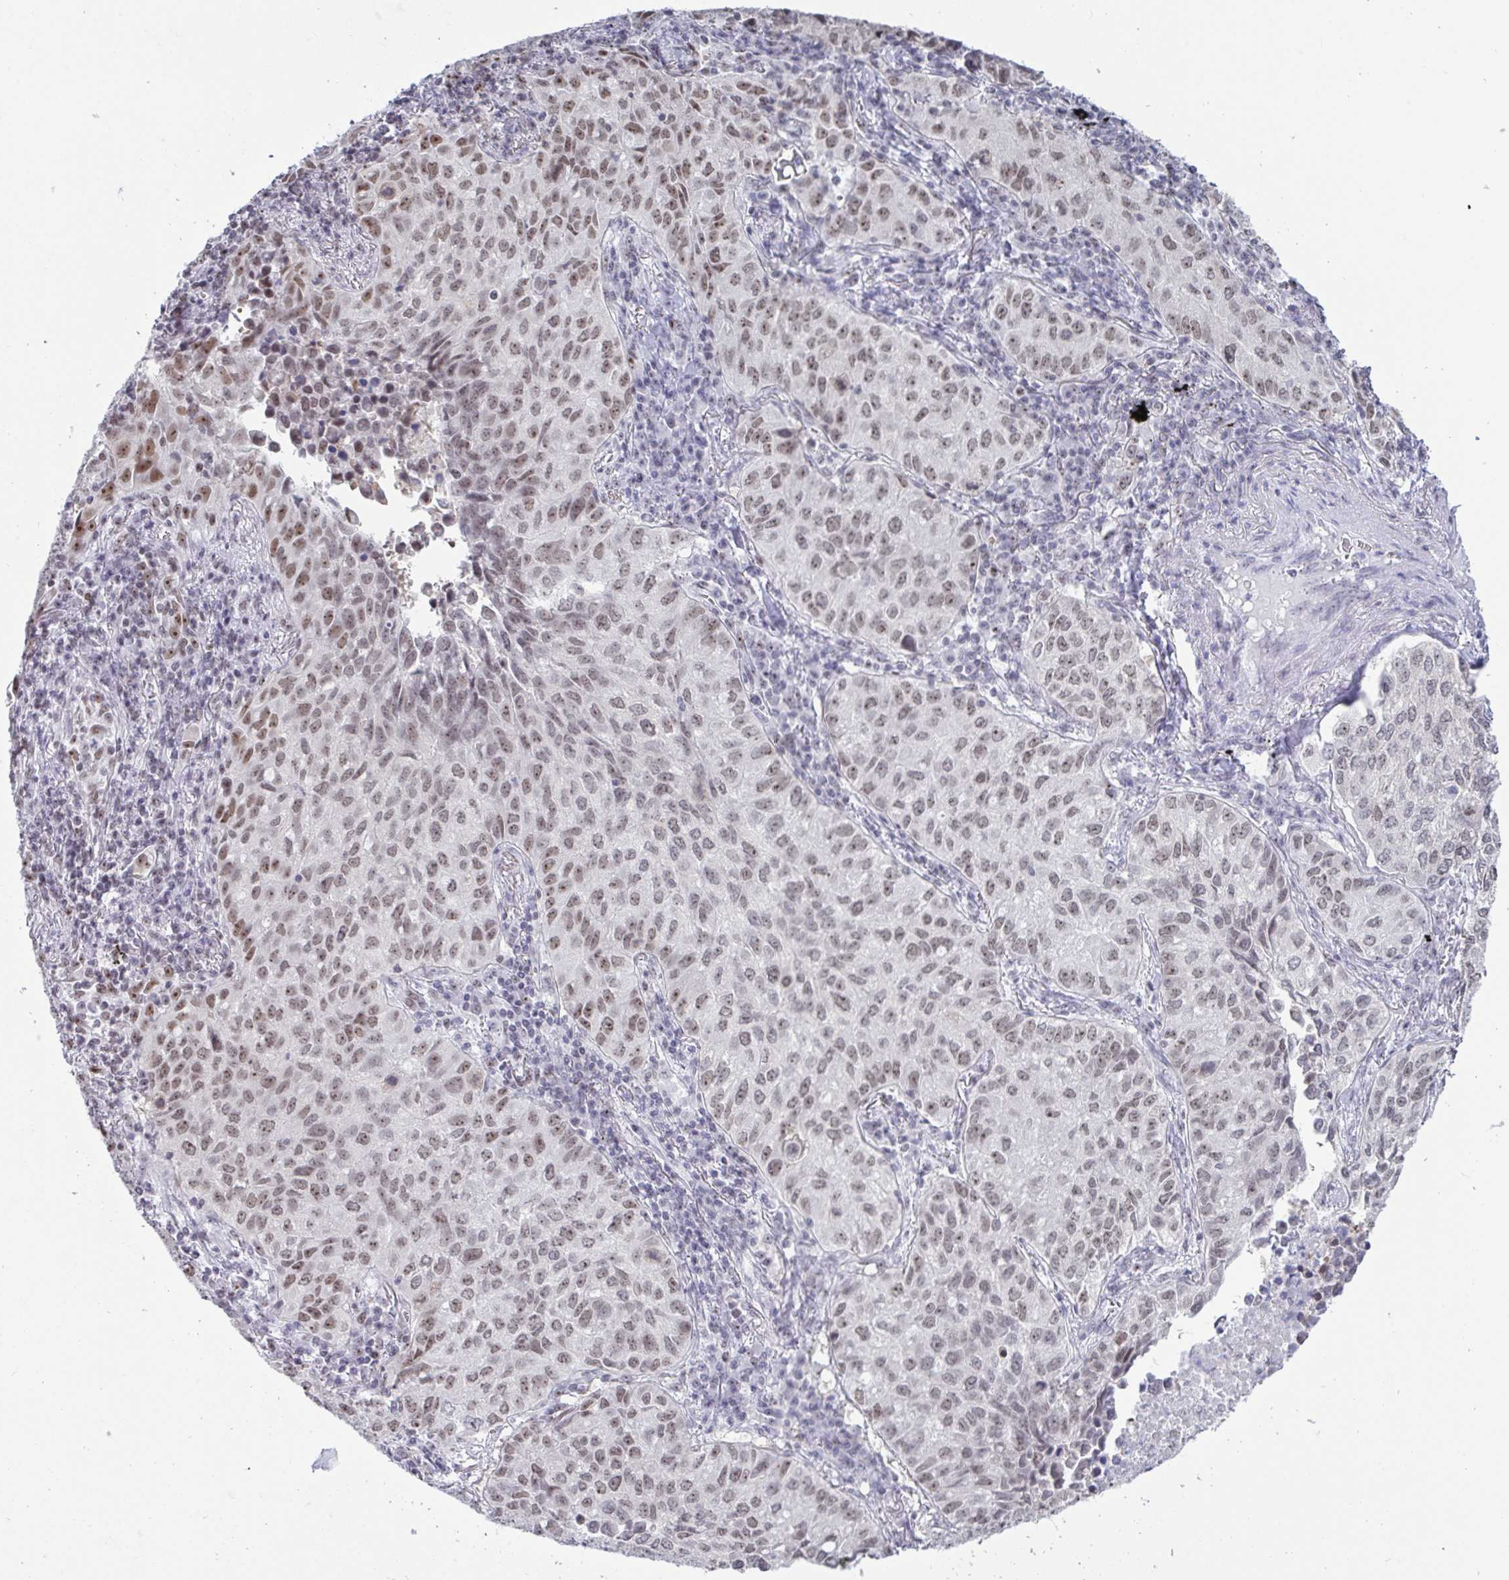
{"staining": {"intensity": "moderate", "quantity": "25%-75%", "location": "nuclear"}, "tissue": "lung cancer", "cell_type": "Tumor cells", "image_type": "cancer", "snomed": [{"axis": "morphology", "description": "Adenocarcinoma, NOS"}, {"axis": "topography", "description": "Lung"}], "caption": "Lung adenocarcinoma tissue displays moderate nuclear staining in approximately 25%-75% of tumor cells, visualized by immunohistochemistry. Immunohistochemistry (ihc) stains the protein of interest in brown and the nuclei are stained blue.", "gene": "SUPT16H", "patient": {"sex": "female", "age": 50}}